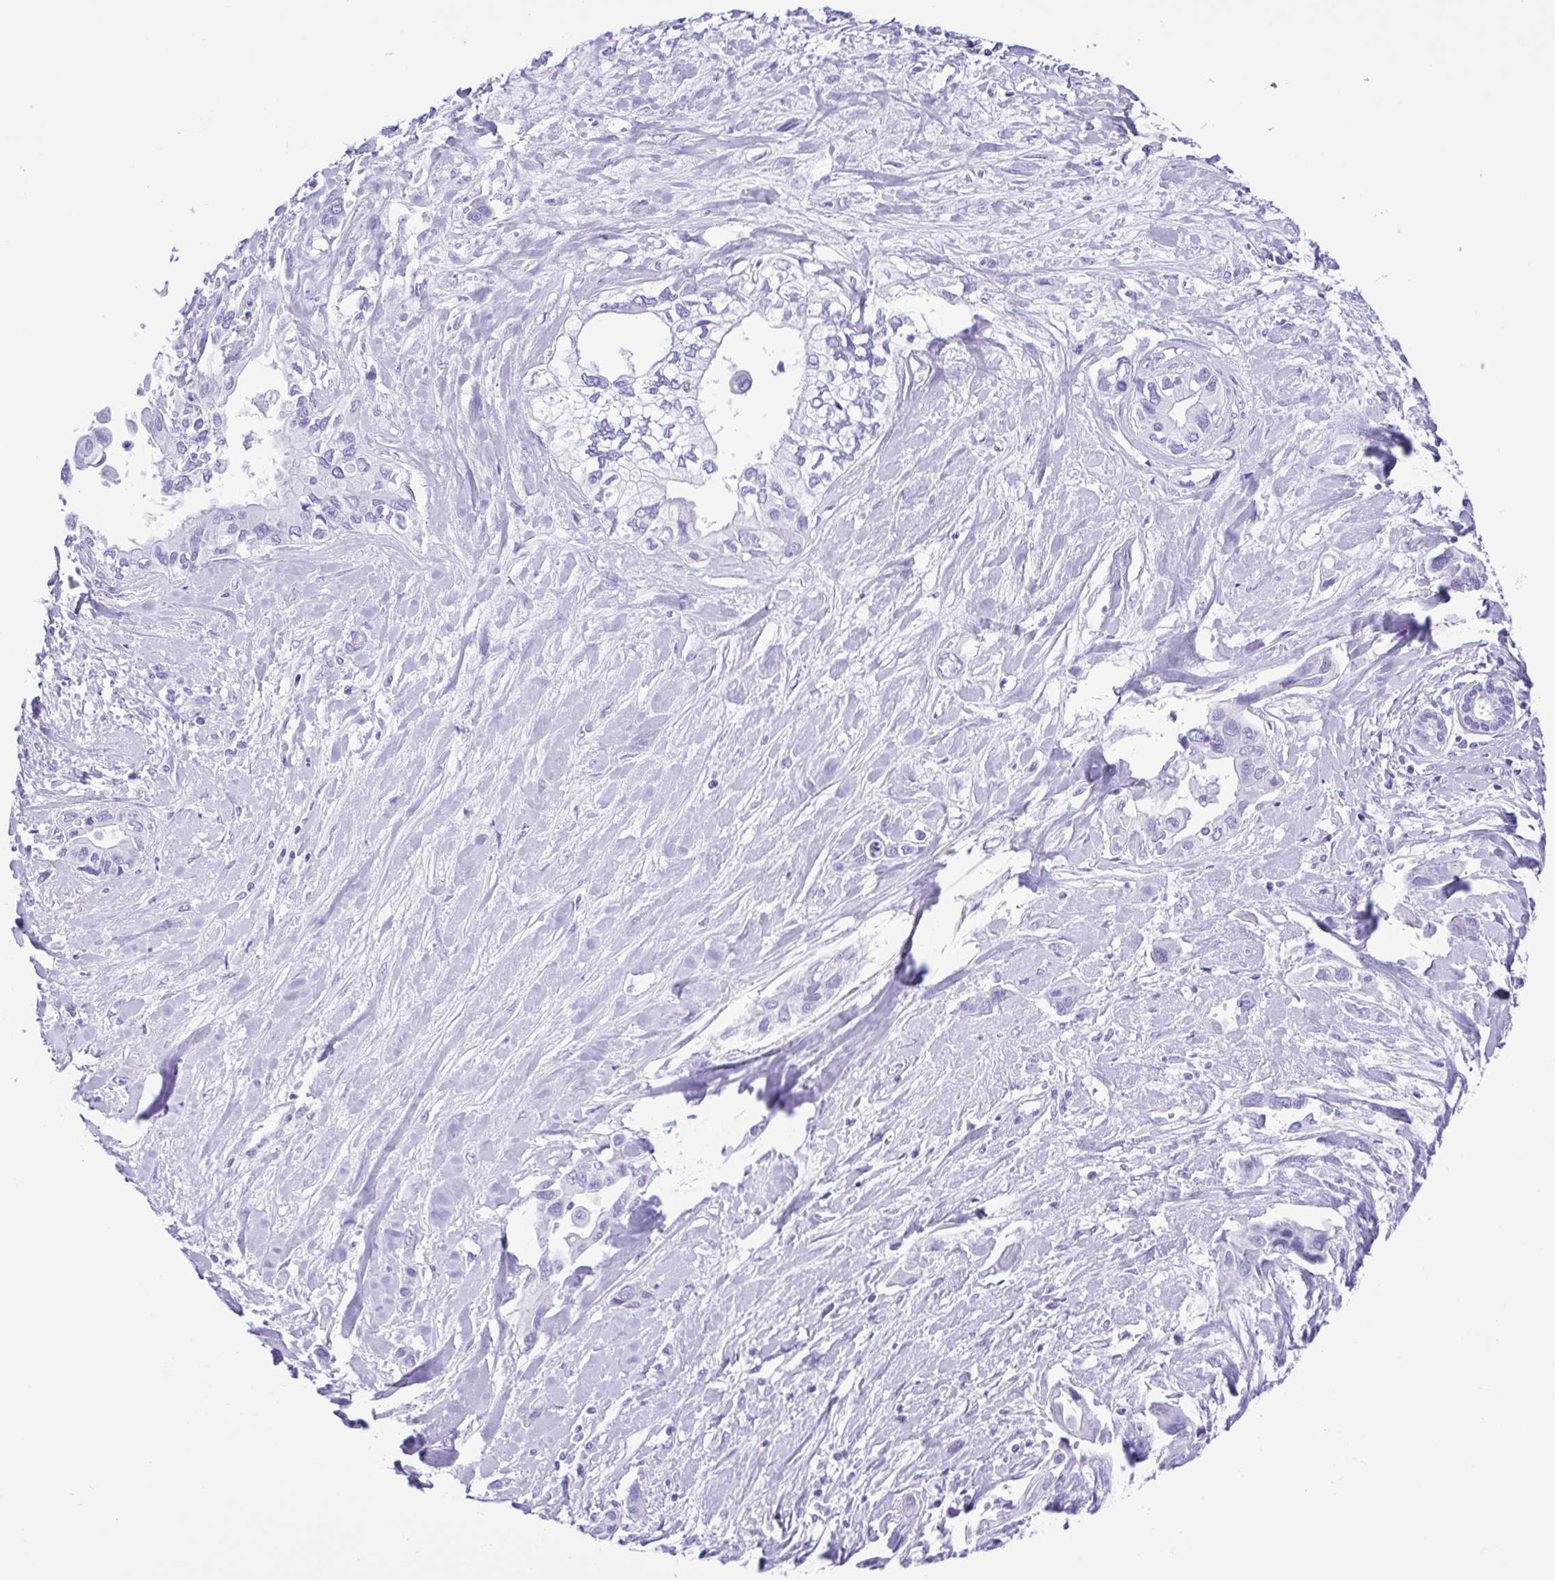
{"staining": {"intensity": "negative", "quantity": "none", "location": "none"}, "tissue": "liver cancer", "cell_type": "Tumor cells", "image_type": "cancer", "snomed": [{"axis": "morphology", "description": "Cholangiocarcinoma"}, {"axis": "topography", "description": "Liver"}], "caption": "This is a micrograph of IHC staining of liver cholangiocarcinoma, which shows no positivity in tumor cells.", "gene": "ERP27", "patient": {"sex": "female", "age": 64}}